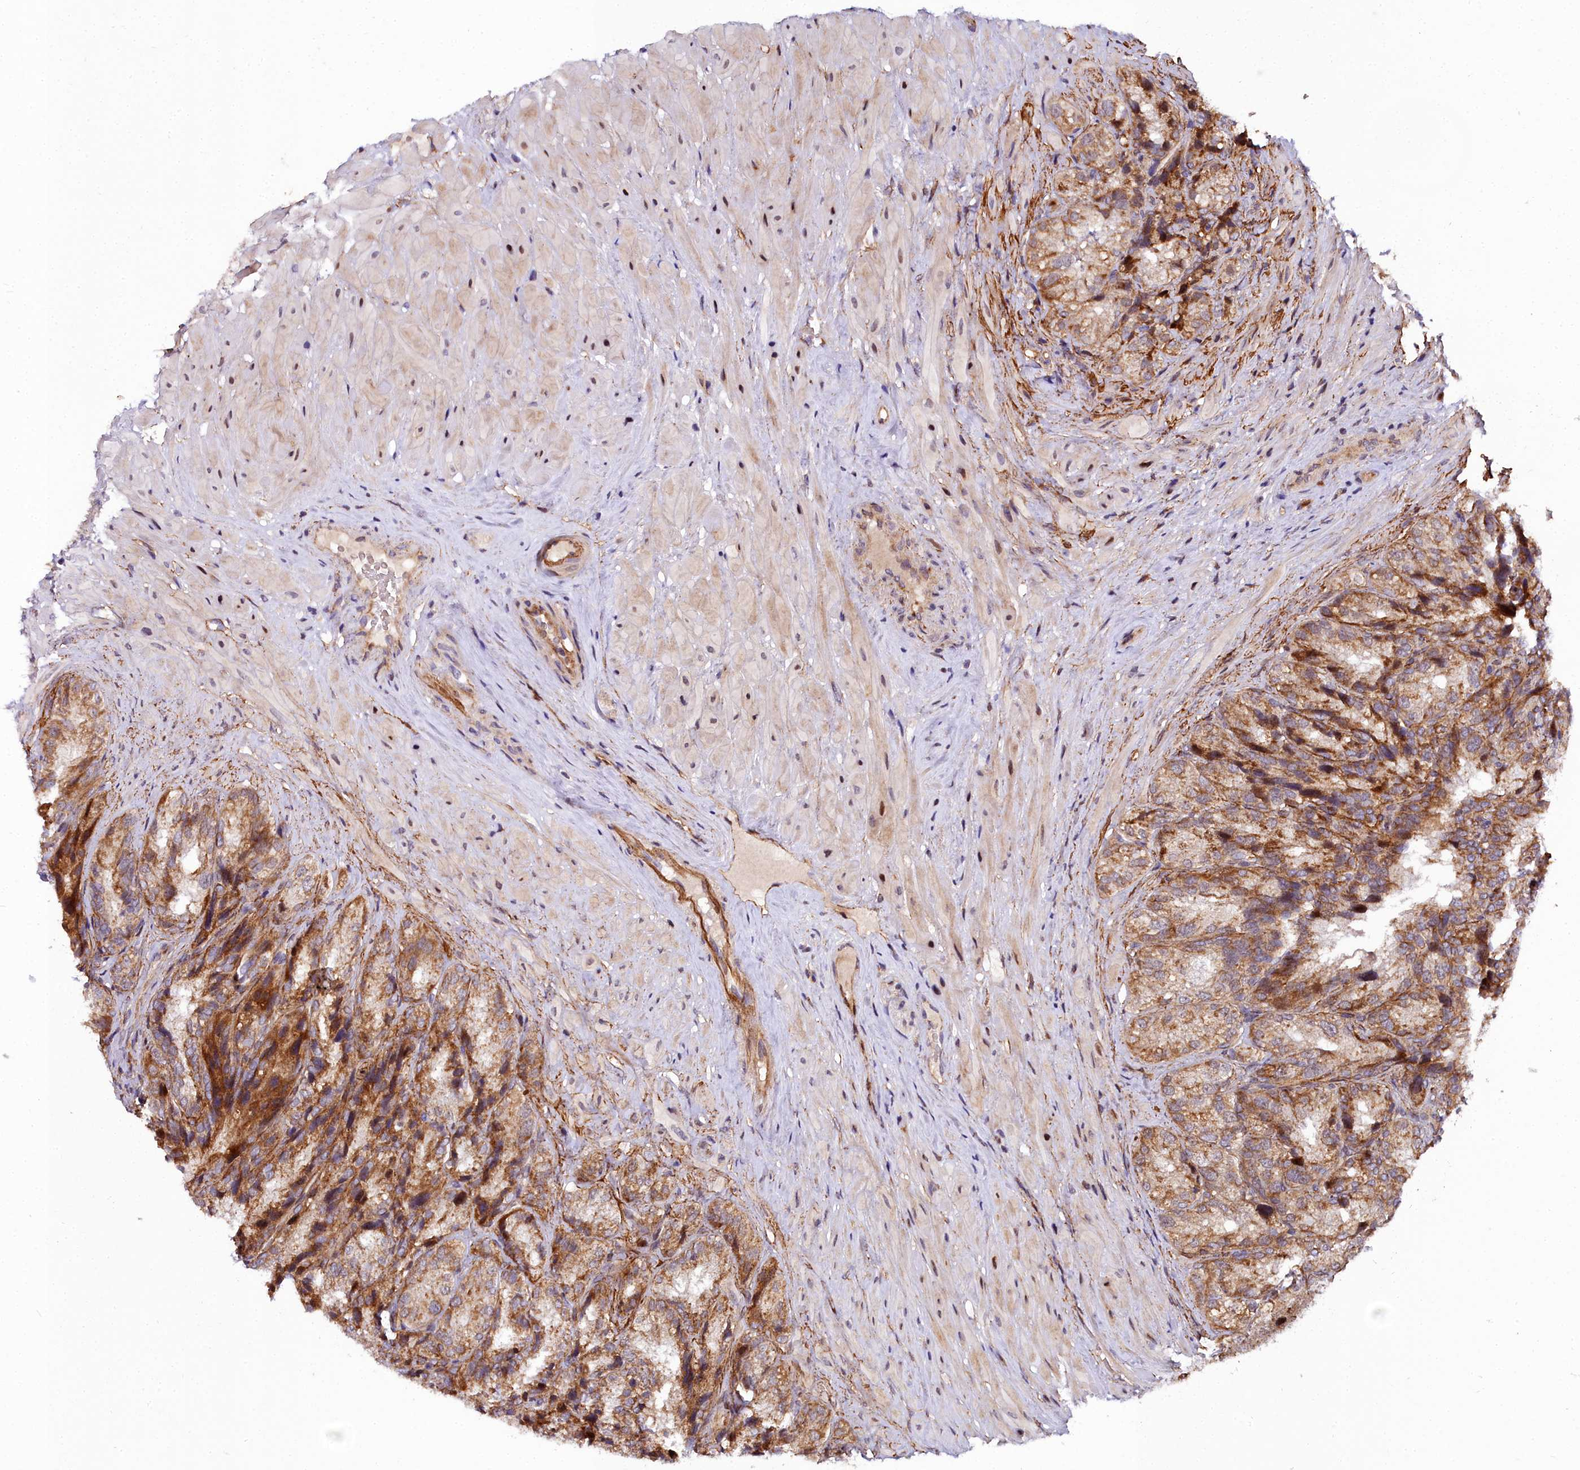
{"staining": {"intensity": "strong", "quantity": ">75%", "location": "cytoplasmic/membranous"}, "tissue": "seminal vesicle", "cell_type": "Glandular cells", "image_type": "normal", "snomed": [{"axis": "morphology", "description": "Normal tissue, NOS"}, {"axis": "topography", "description": "Seminal veicle"}], "caption": "IHC image of unremarkable seminal vesicle: seminal vesicle stained using immunohistochemistry displays high levels of strong protein expression localized specifically in the cytoplasmic/membranous of glandular cells, appearing as a cytoplasmic/membranous brown color.", "gene": "MRPS11", "patient": {"sex": "male", "age": 58}}